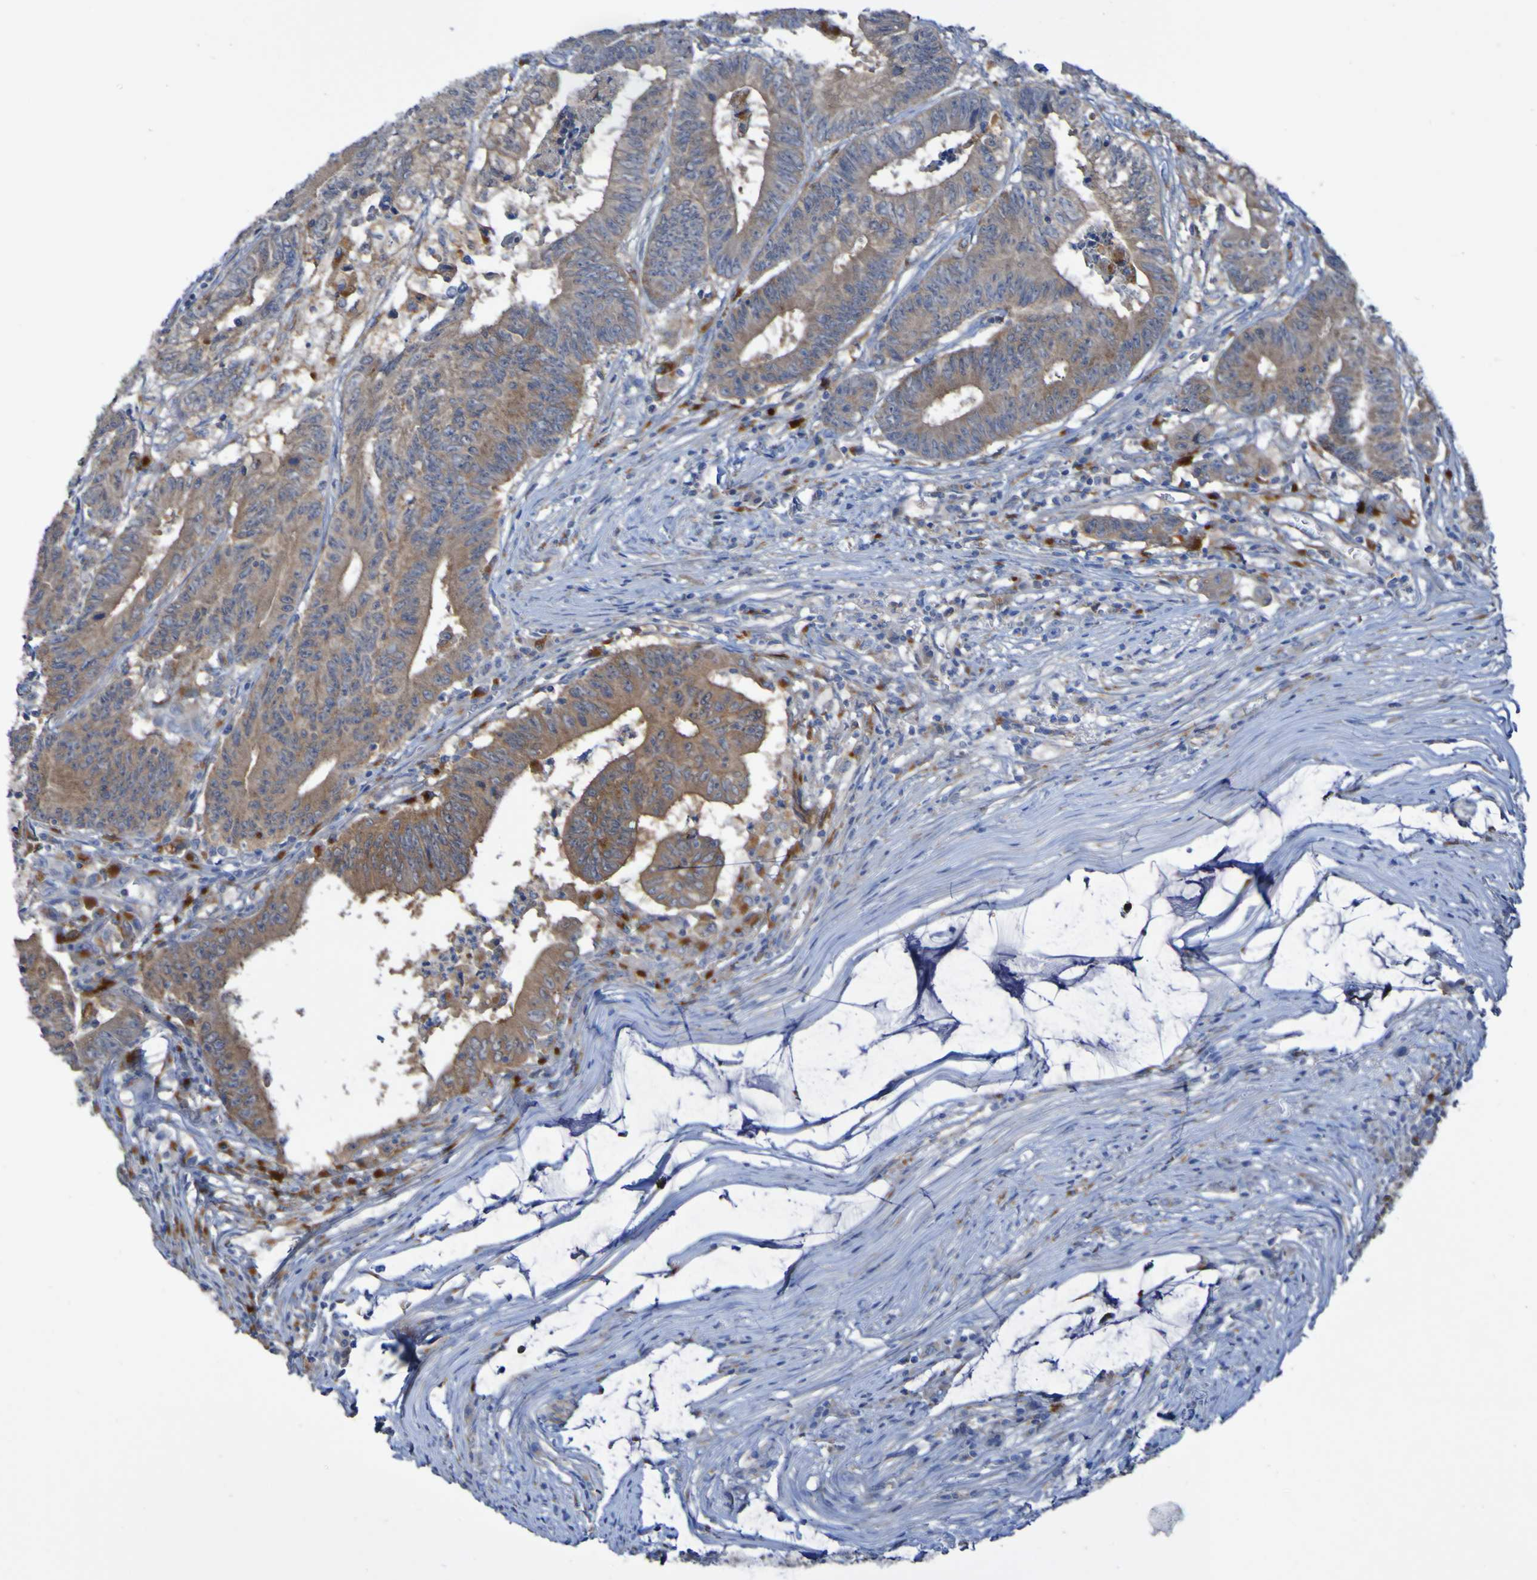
{"staining": {"intensity": "moderate", "quantity": "25%-75%", "location": "cytoplasmic/membranous"}, "tissue": "colorectal cancer", "cell_type": "Tumor cells", "image_type": "cancer", "snomed": [{"axis": "morphology", "description": "Adenocarcinoma, NOS"}, {"axis": "topography", "description": "Colon"}], "caption": "Colorectal adenocarcinoma tissue displays moderate cytoplasmic/membranous positivity in approximately 25%-75% of tumor cells (DAB IHC with brightfield microscopy, high magnification).", "gene": "ARHGEF16", "patient": {"sex": "male", "age": 45}}